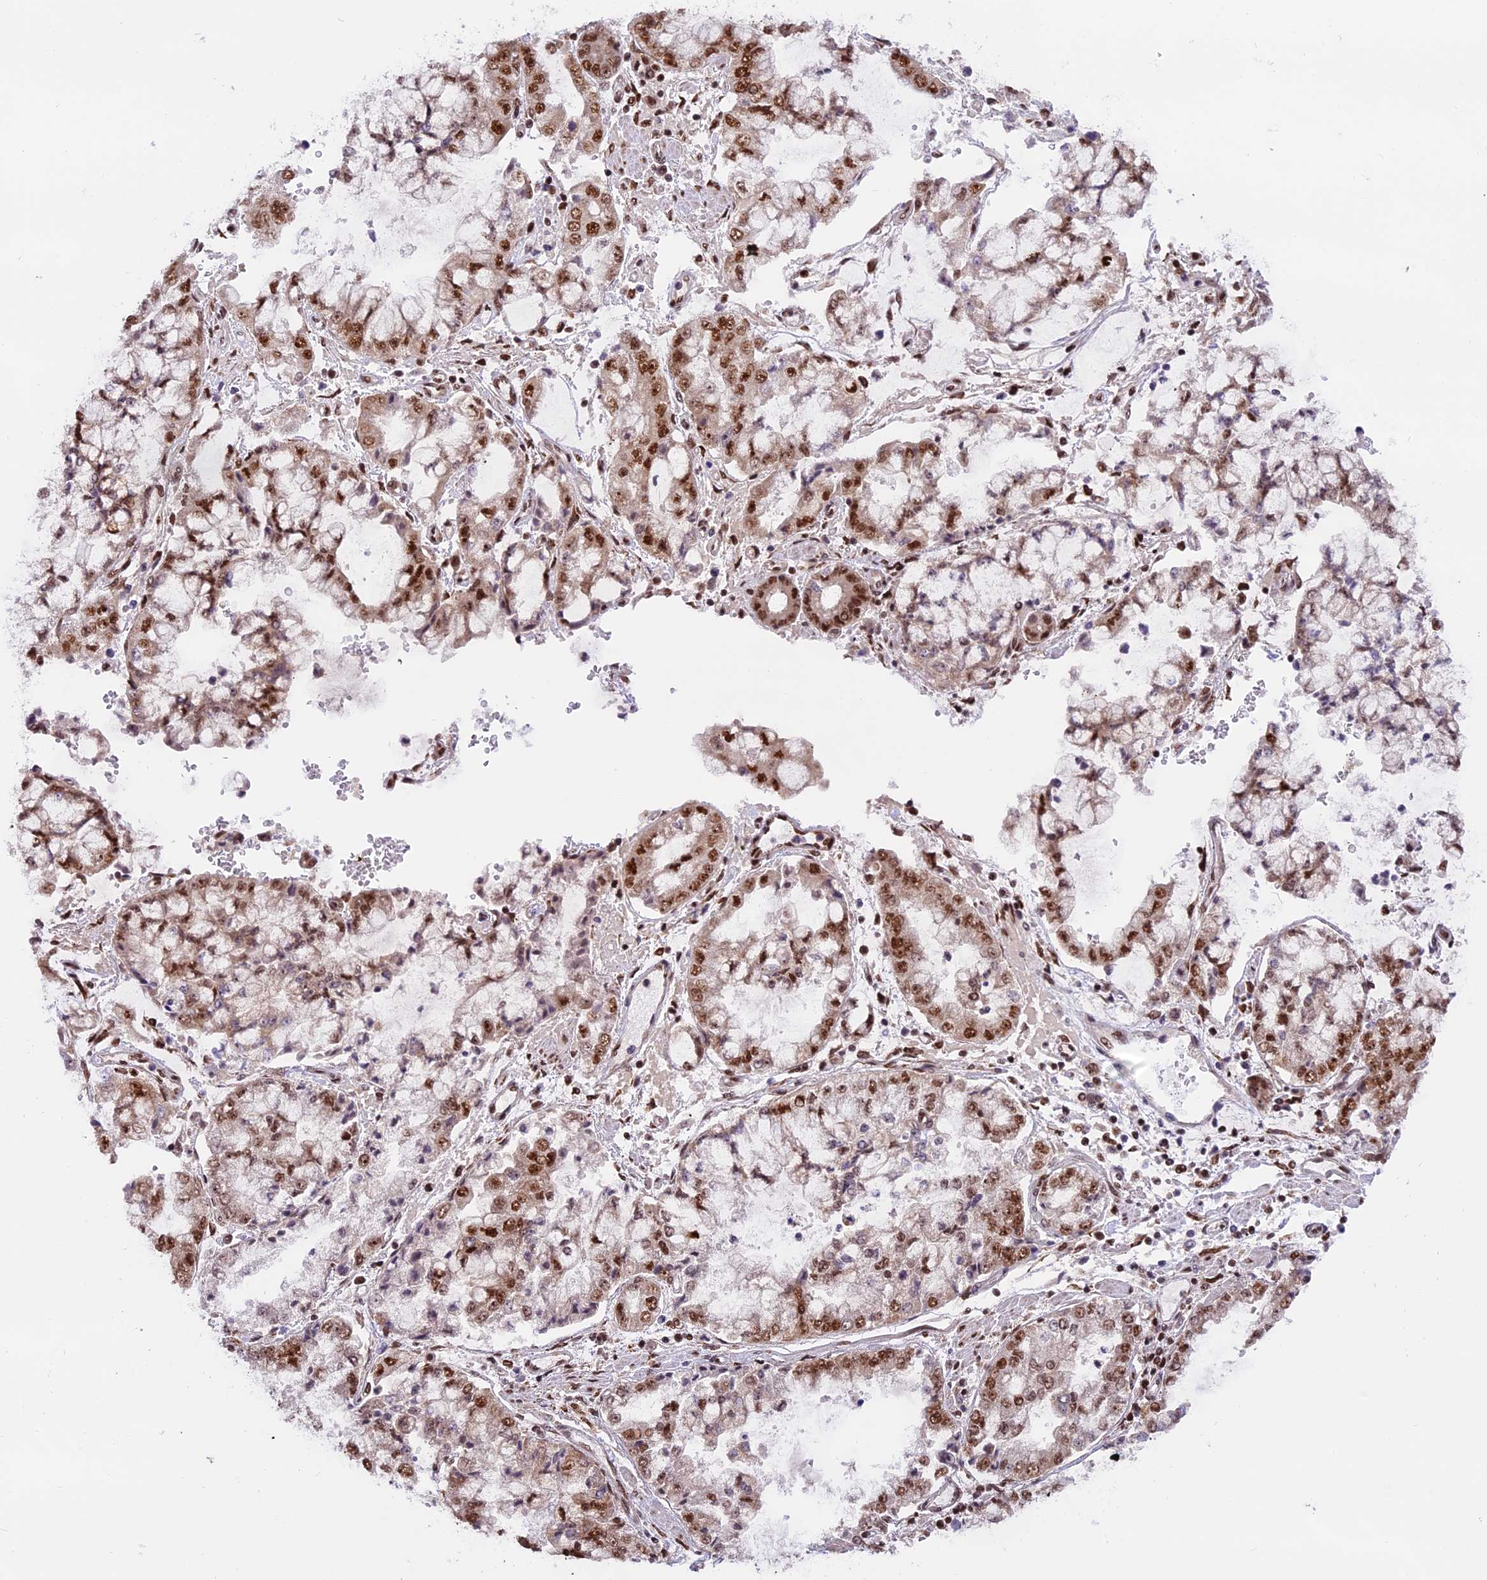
{"staining": {"intensity": "strong", "quantity": ">75%", "location": "nuclear"}, "tissue": "stomach cancer", "cell_type": "Tumor cells", "image_type": "cancer", "snomed": [{"axis": "morphology", "description": "Adenocarcinoma, NOS"}, {"axis": "topography", "description": "Stomach"}], "caption": "Tumor cells display strong nuclear expression in approximately >75% of cells in stomach cancer.", "gene": "RAMAC", "patient": {"sex": "male", "age": 76}}